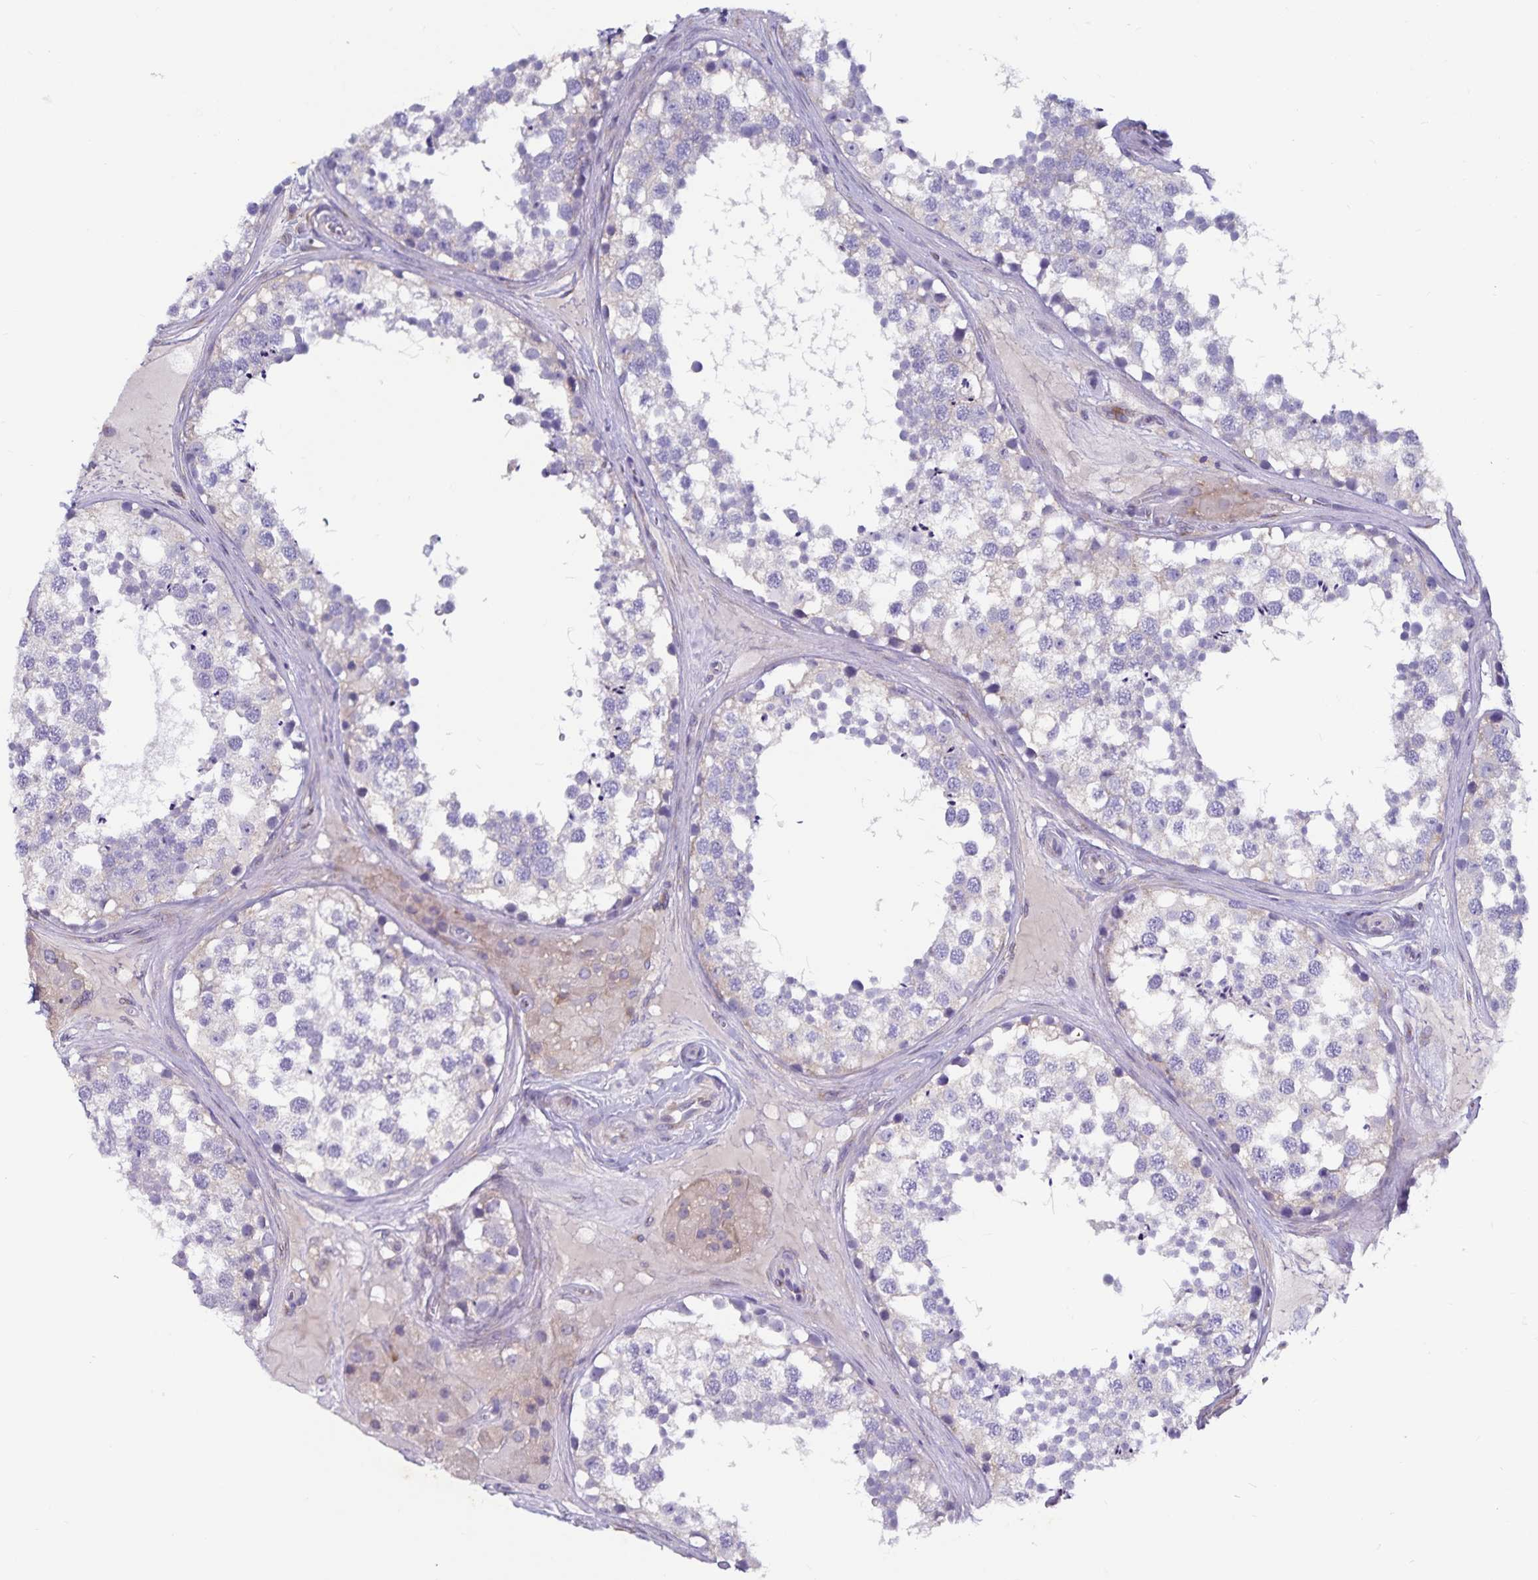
{"staining": {"intensity": "weak", "quantity": "<25%", "location": "cytoplasmic/membranous"}, "tissue": "testis", "cell_type": "Cells in seminiferous ducts", "image_type": "normal", "snomed": [{"axis": "morphology", "description": "Normal tissue, NOS"}, {"axis": "morphology", "description": "Seminoma, NOS"}, {"axis": "topography", "description": "Testis"}], "caption": "The image demonstrates no staining of cells in seminiferous ducts in normal testis. (DAB (3,3'-diaminobenzidine) IHC with hematoxylin counter stain).", "gene": "FAM120A", "patient": {"sex": "male", "age": 65}}